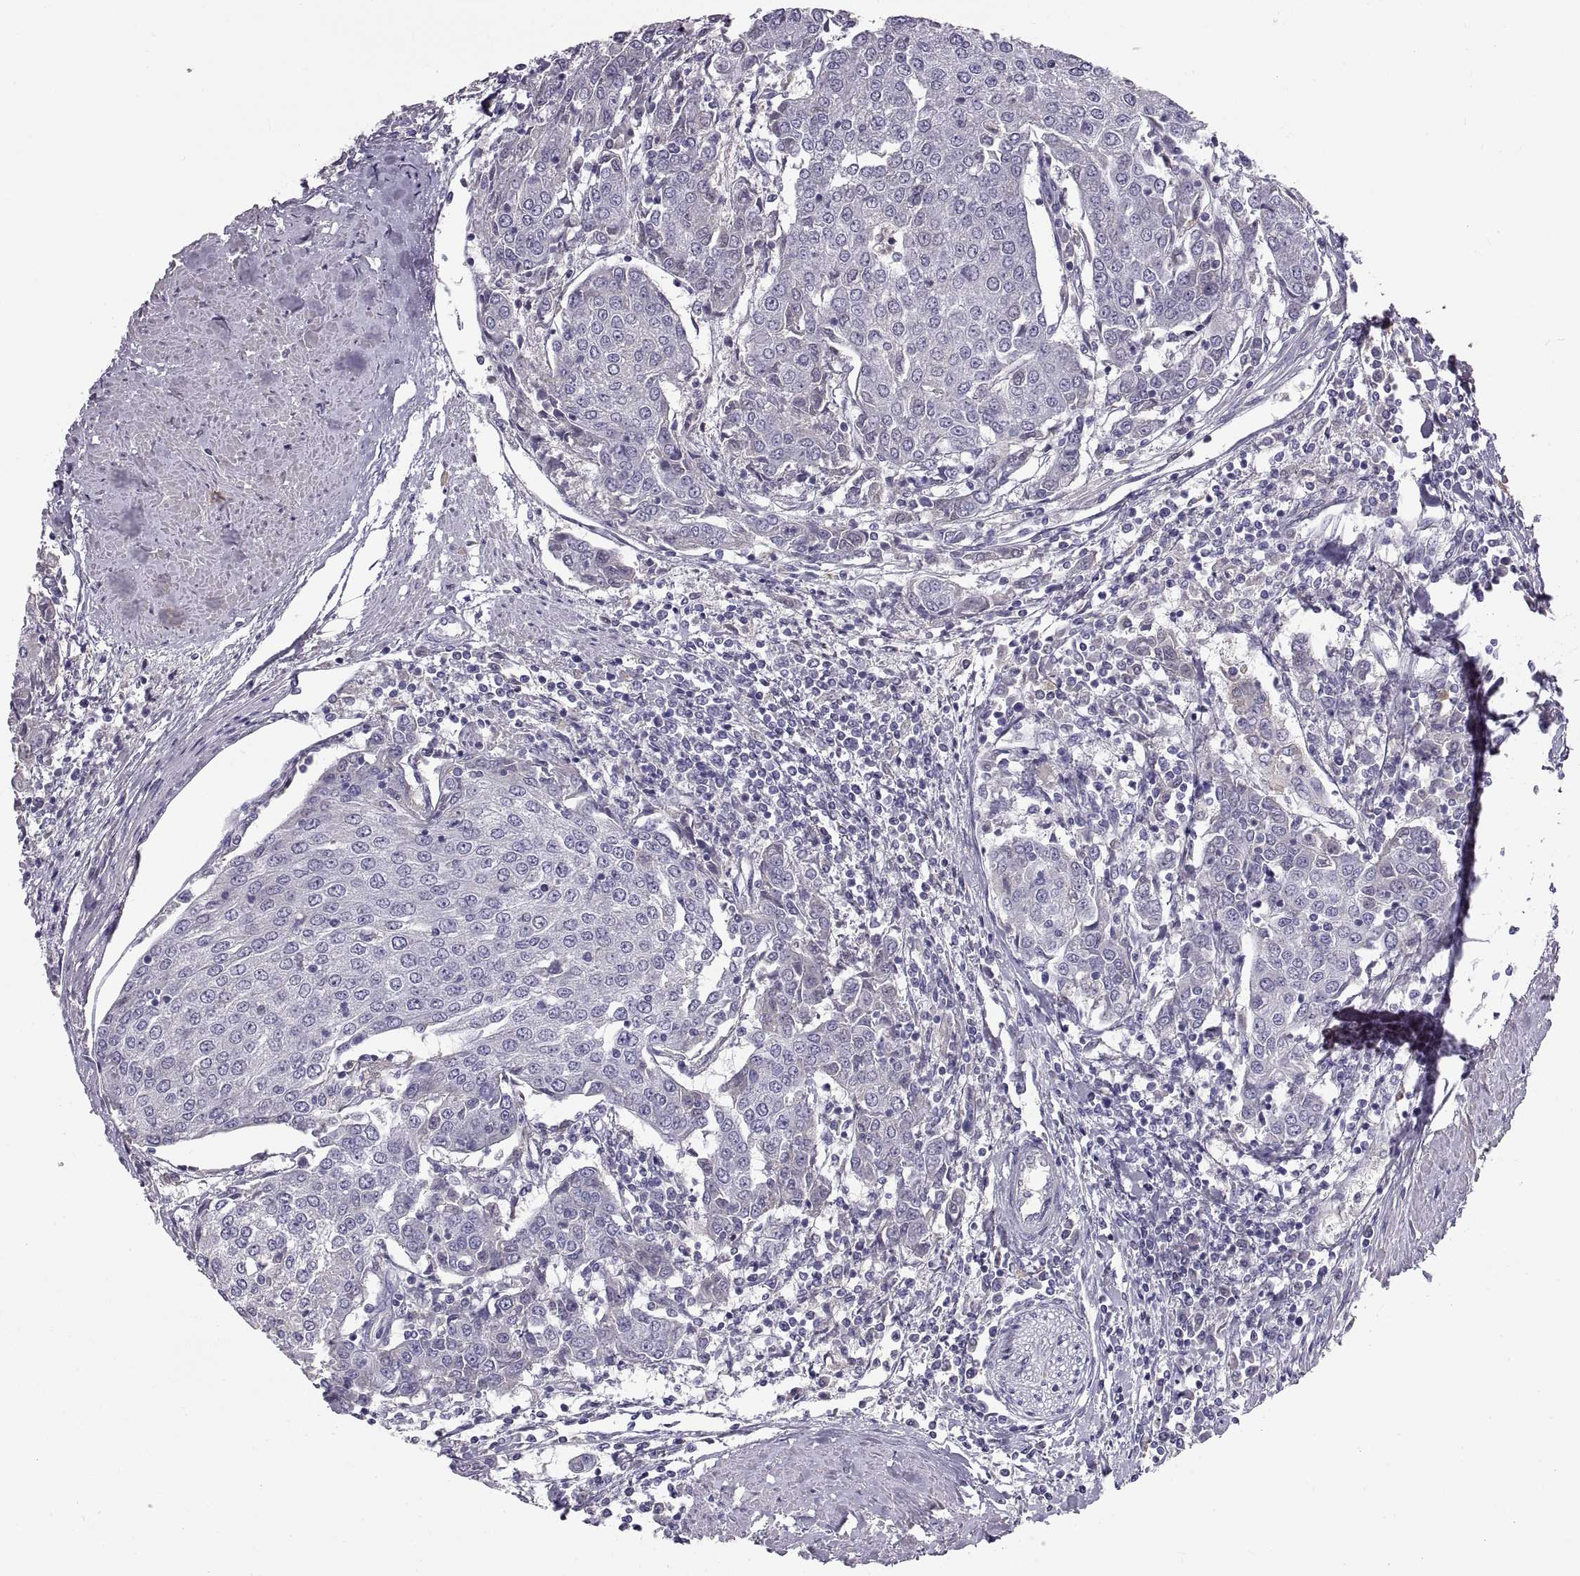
{"staining": {"intensity": "negative", "quantity": "none", "location": "none"}, "tissue": "urothelial cancer", "cell_type": "Tumor cells", "image_type": "cancer", "snomed": [{"axis": "morphology", "description": "Urothelial carcinoma, High grade"}, {"axis": "topography", "description": "Urinary bladder"}], "caption": "Urothelial carcinoma (high-grade) was stained to show a protein in brown. There is no significant staining in tumor cells.", "gene": "ADAM32", "patient": {"sex": "female", "age": 85}}